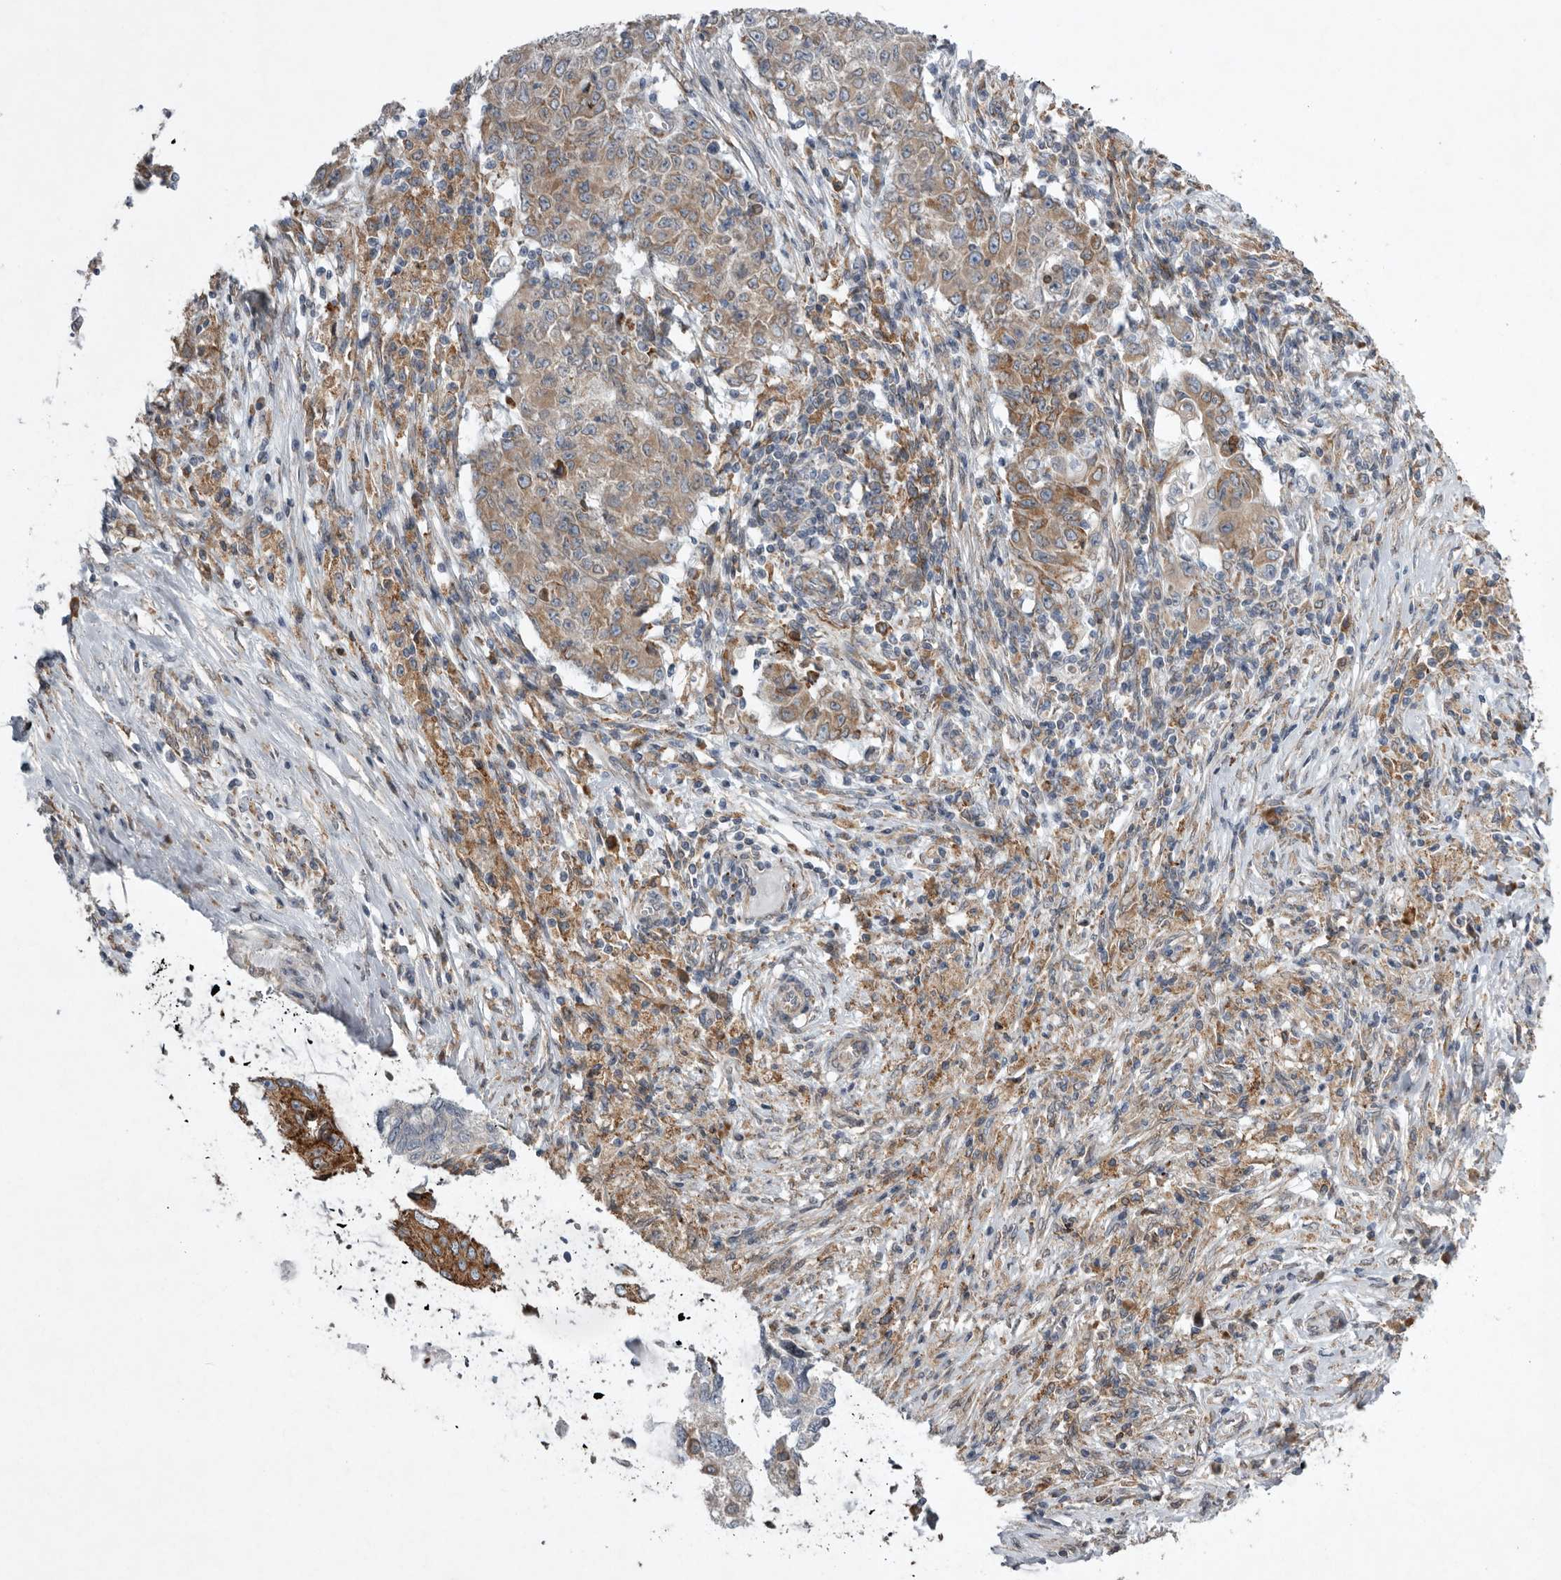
{"staining": {"intensity": "moderate", "quantity": ">75%", "location": "cytoplasmic/membranous"}, "tissue": "ovarian cancer", "cell_type": "Tumor cells", "image_type": "cancer", "snomed": [{"axis": "morphology", "description": "Carcinoma, endometroid"}, {"axis": "topography", "description": "Ovary"}], "caption": "Human ovarian cancer stained with a protein marker shows moderate staining in tumor cells.", "gene": "GANAB", "patient": {"sex": "female", "age": 51}}